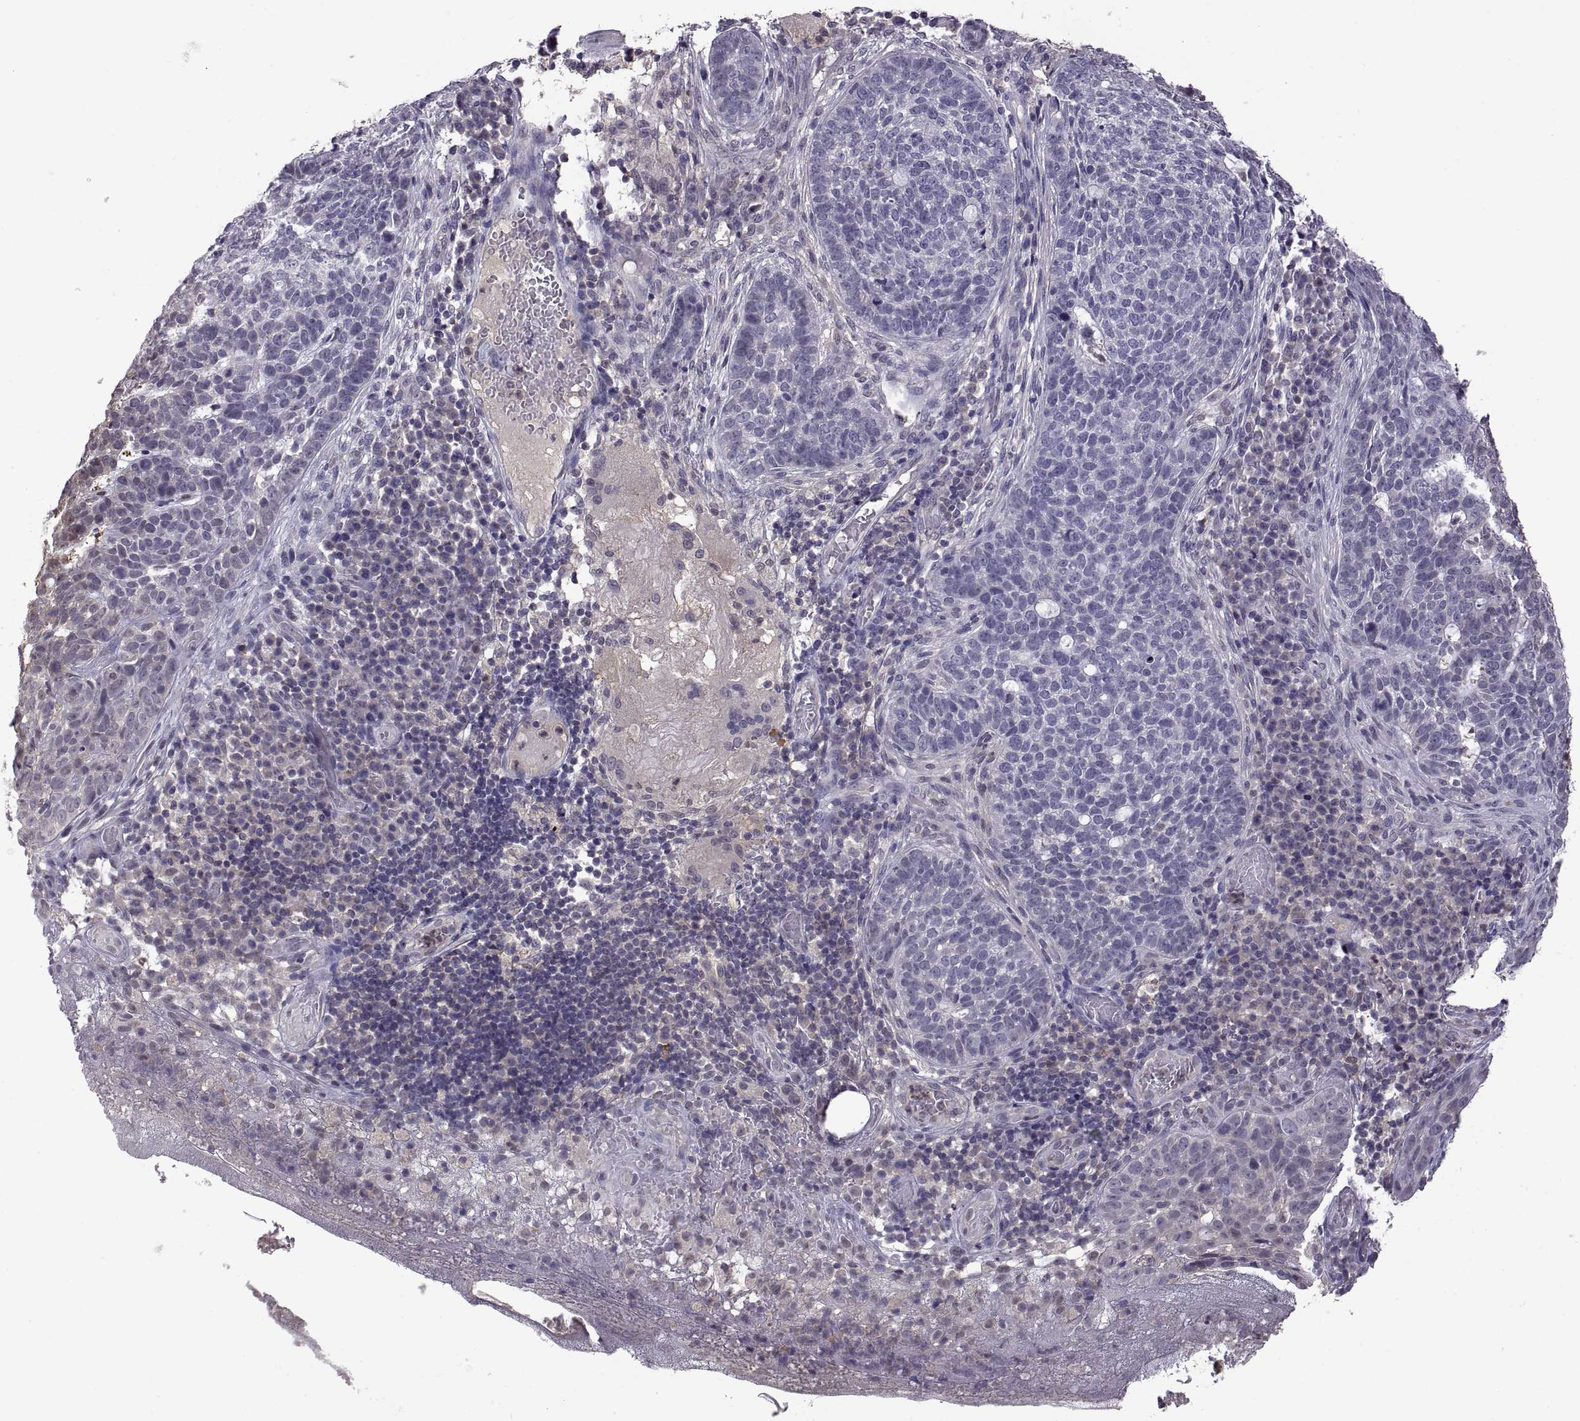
{"staining": {"intensity": "negative", "quantity": "none", "location": "none"}, "tissue": "skin cancer", "cell_type": "Tumor cells", "image_type": "cancer", "snomed": [{"axis": "morphology", "description": "Basal cell carcinoma"}, {"axis": "topography", "description": "Skin"}], "caption": "An immunohistochemistry micrograph of basal cell carcinoma (skin) is shown. There is no staining in tumor cells of basal cell carcinoma (skin).", "gene": "FGF9", "patient": {"sex": "female", "age": 69}}